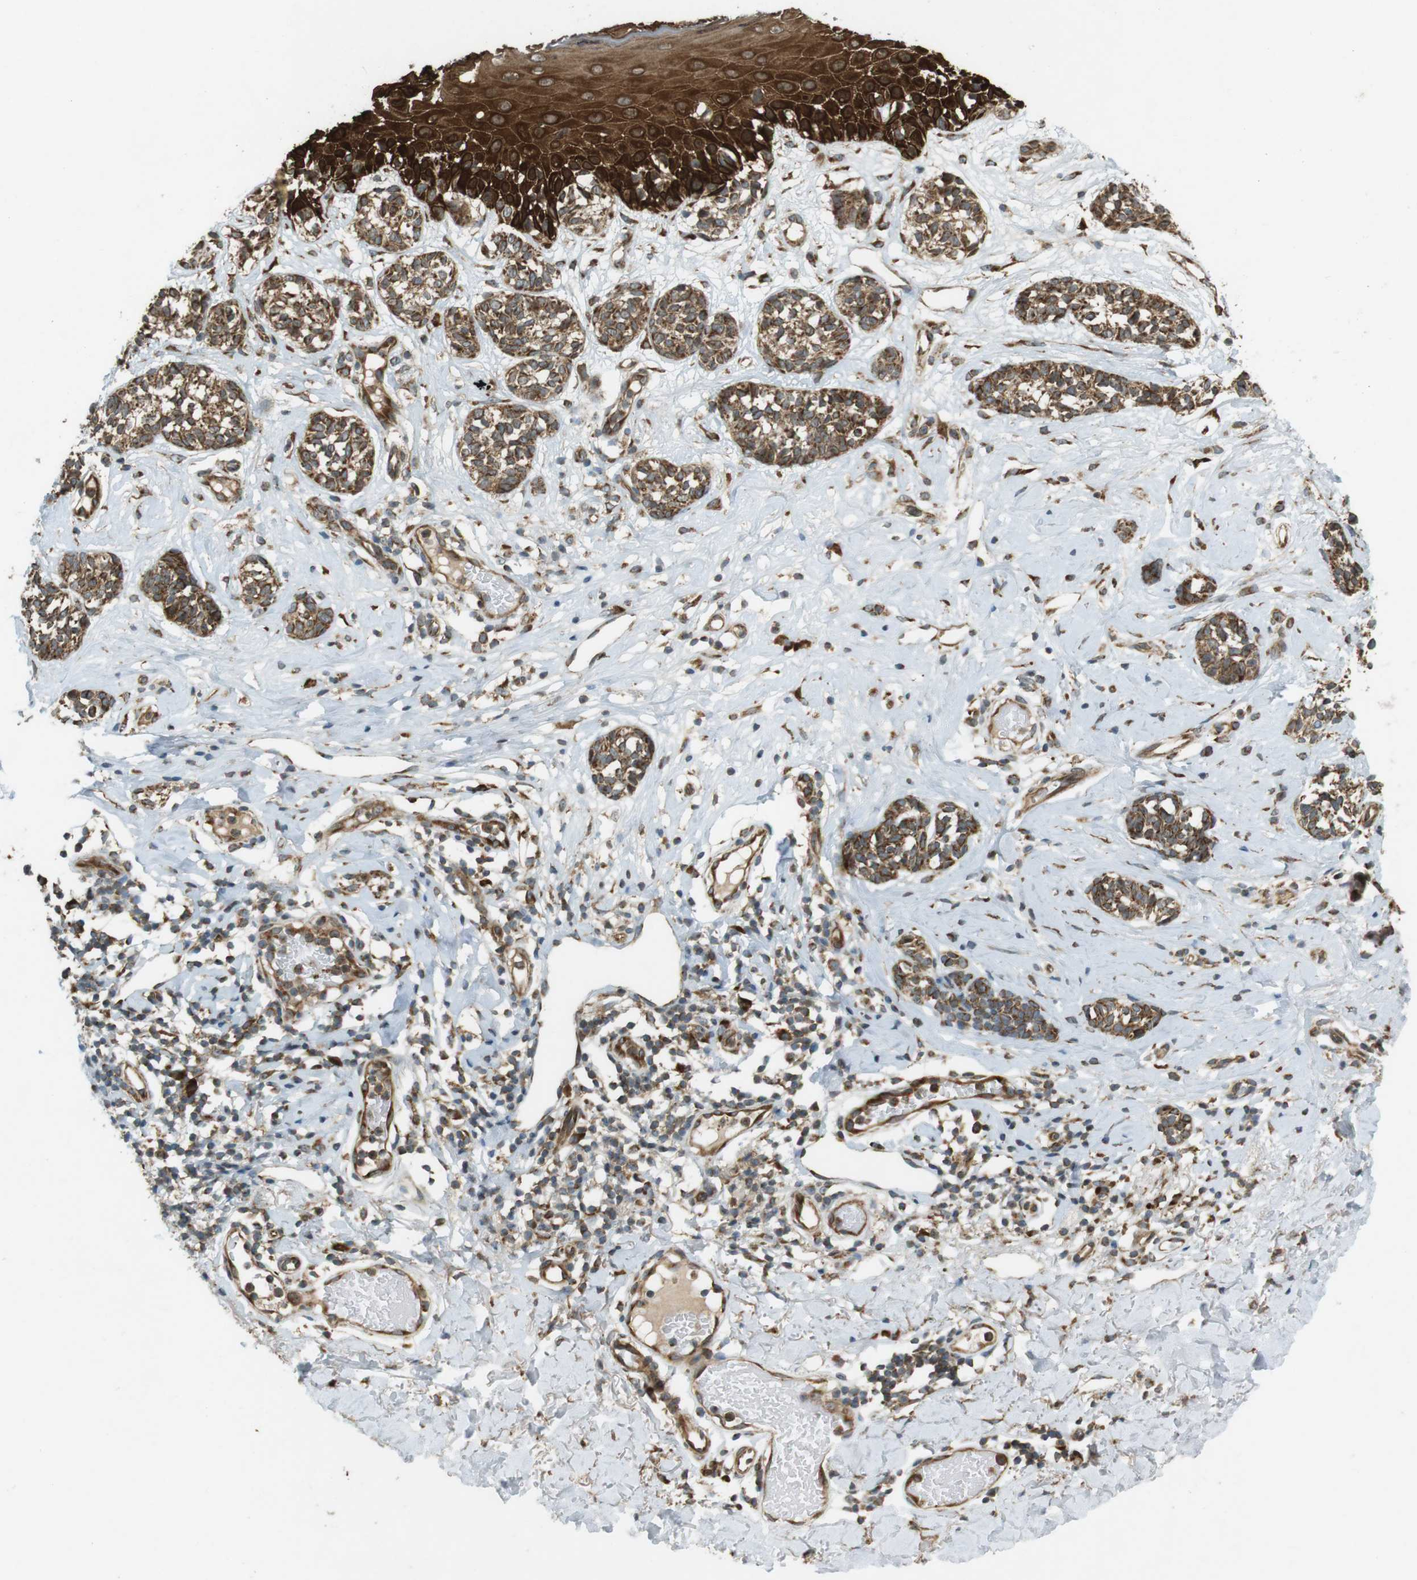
{"staining": {"intensity": "moderate", "quantity": ">75%", "location": "cytoplasmic/membranous"}, "tissue": "melanoma", "cell_type": "Tumor cells", "image_type": "cancer", "snomed": [{"axis": "morphology", "description": "Malignant melanoma, NOS"}, {"axis": "topography", "description": "Skin"}], "caption": "A medium amount of moderate cytoplasmic/membranous staining is seen in about >75% of tumor cells in melanoma tissue.", "gene": "SLC41A1", "patient": {"sex": "male", "age": 64}}